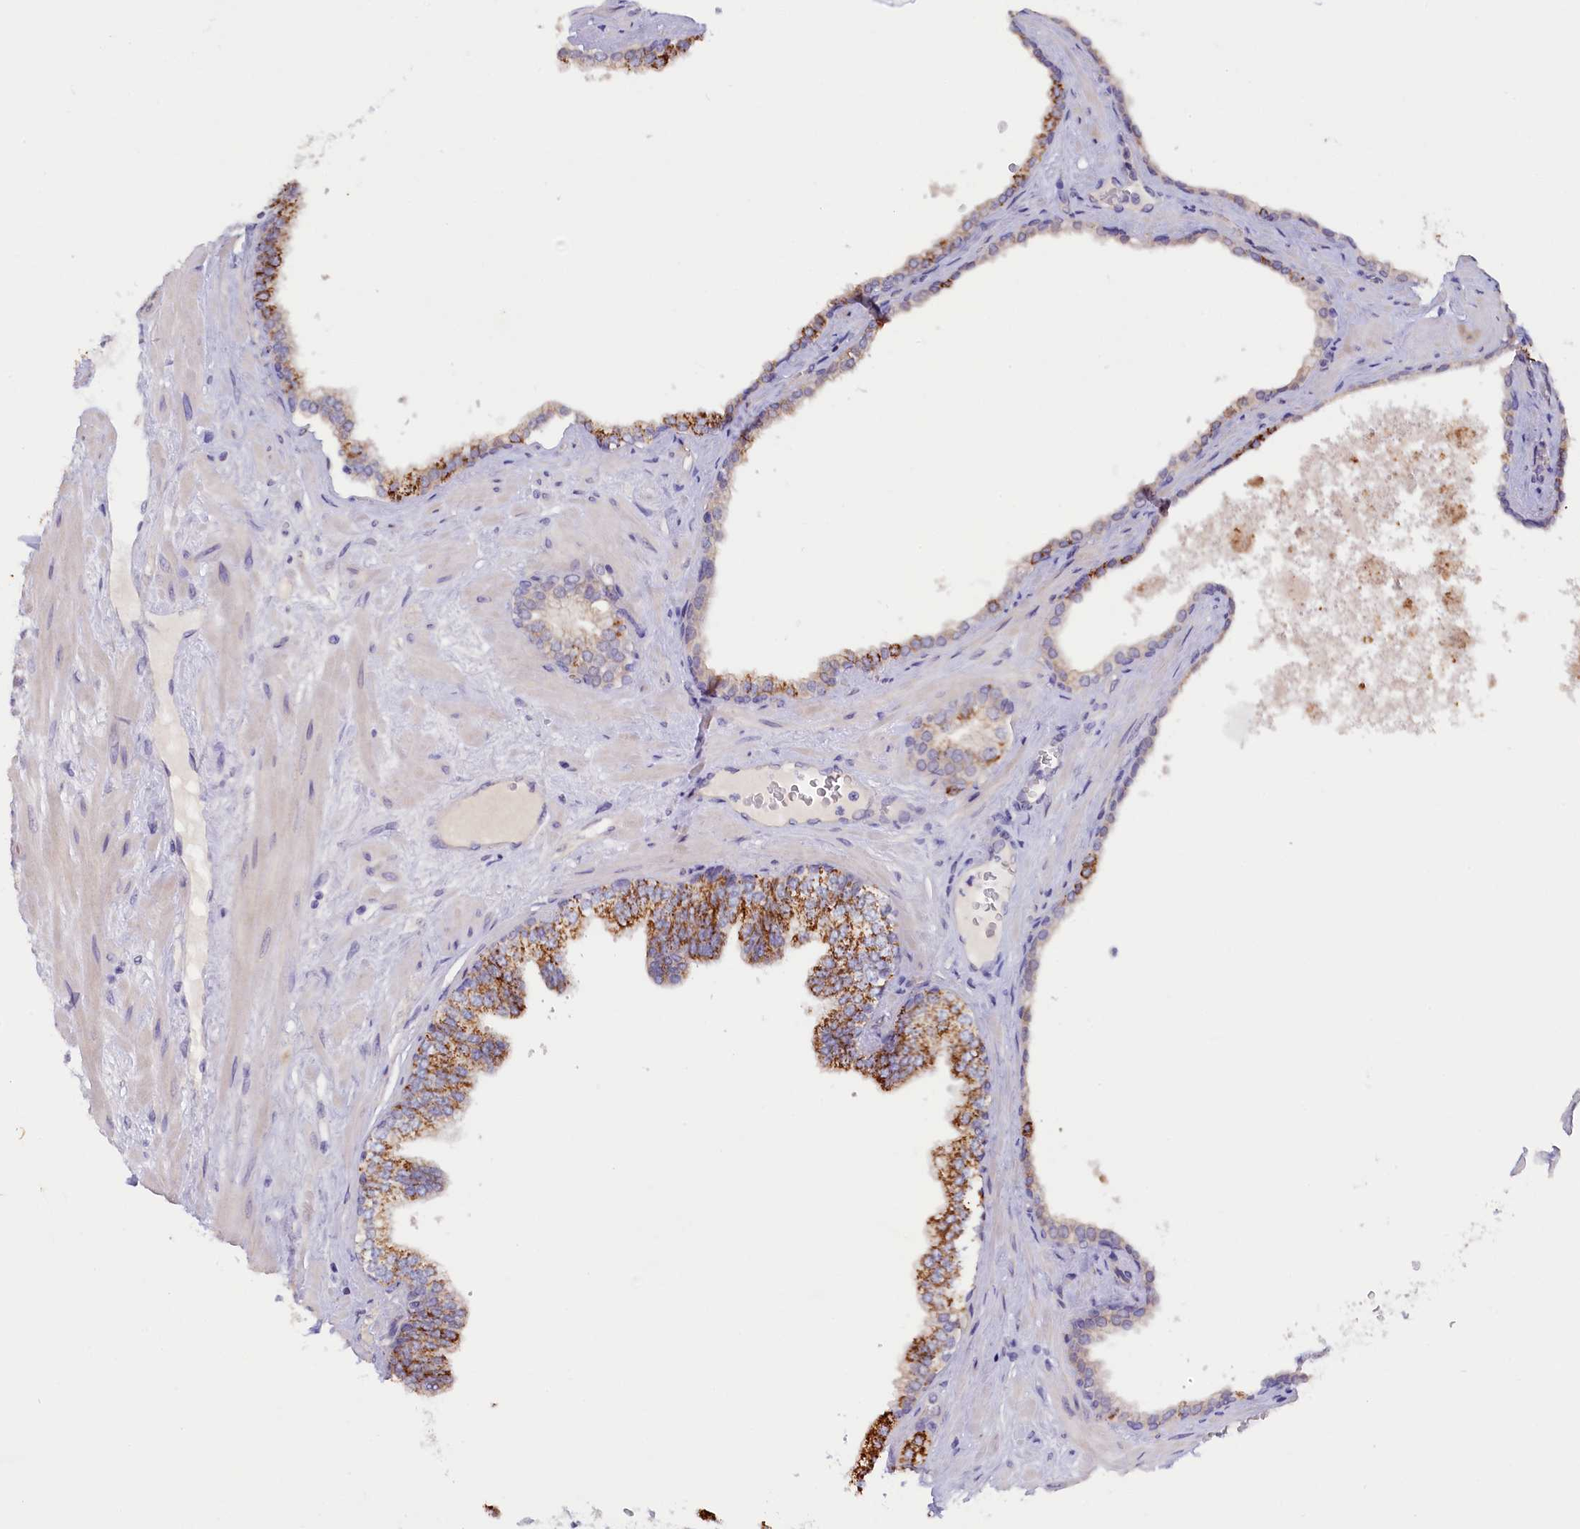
{"staining": {"intensity": "moderate", "quantity": "<25%", "location": "cytoplasmic/membranous"}, "tissue": "prostate", "cell_type": "Glandular cells", "image_type": "normal", "snomed": [{"axis": "morphology", "description": "Normal tissue, NOS"}, {"axis": "topography", "description": "Prostate"}], "caption": "Benign prostate displays moderate cytoplasmic/membranous staining in approximately <25% of glandular cells.", "gene": "ZSWIM4", "patient": {"sex": "male", "age": 60}}